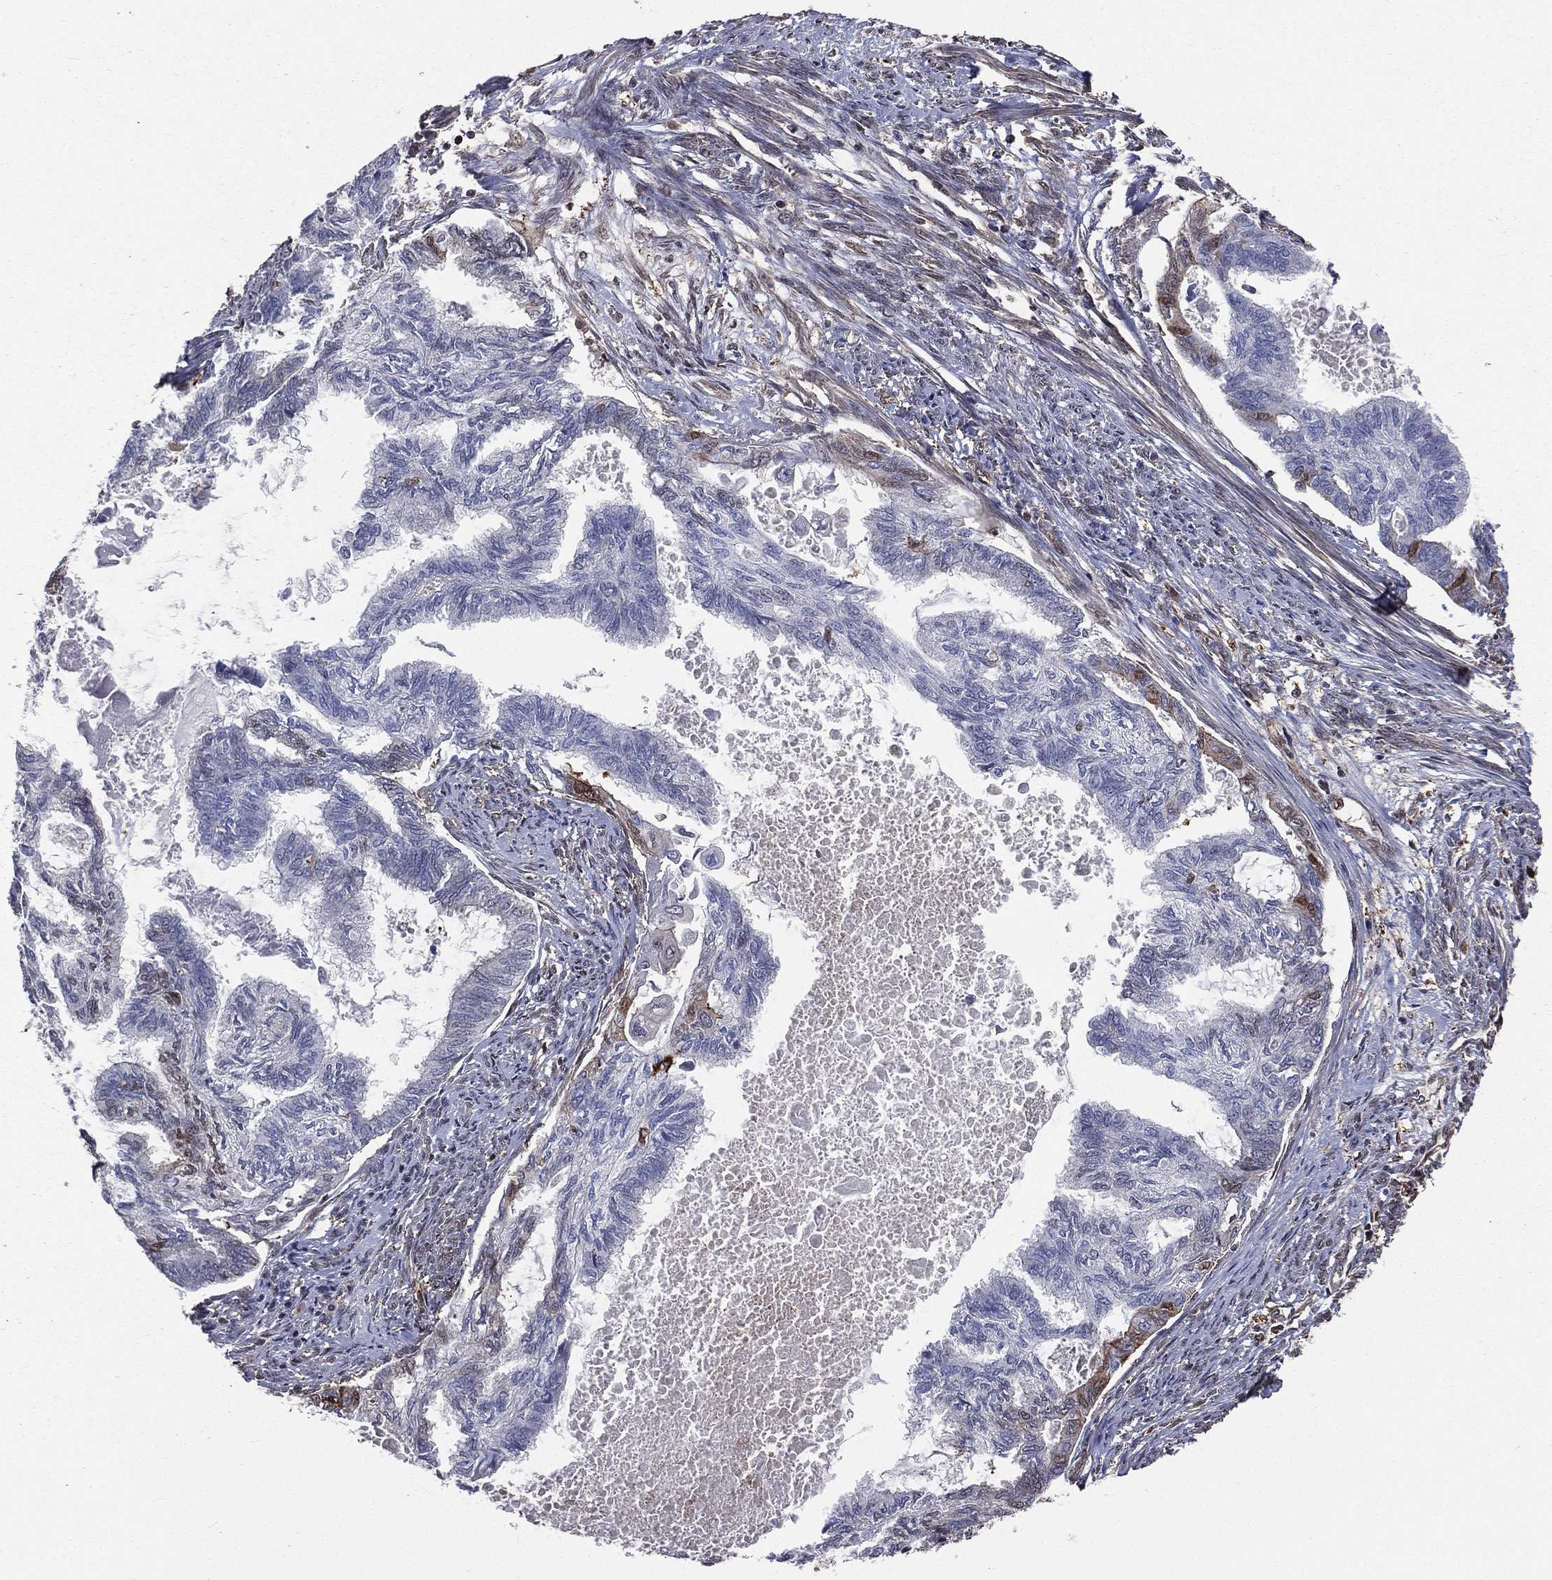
{"staining": {"intensity": "moderate", "quantity": "<25%", "location": "cytoplasmic/membranous"}, "tissue": "endometrial cancer", "cell_type": "Tumor cells", "image_type": "cancer", "snomed": [{"axis": "morphology", "description": "Adenocarcinoma, NOS"}, {"axis": "topography", "description": "Endometrium"}], "caption": "Moderate cytoplasmic/membranous expression for a protein is present in about <25% of tumor cells of endometrial cancer using immunohistochemistry.", "gene": "TBC1D2", "patient": {"sex": "female", "age": 86}}